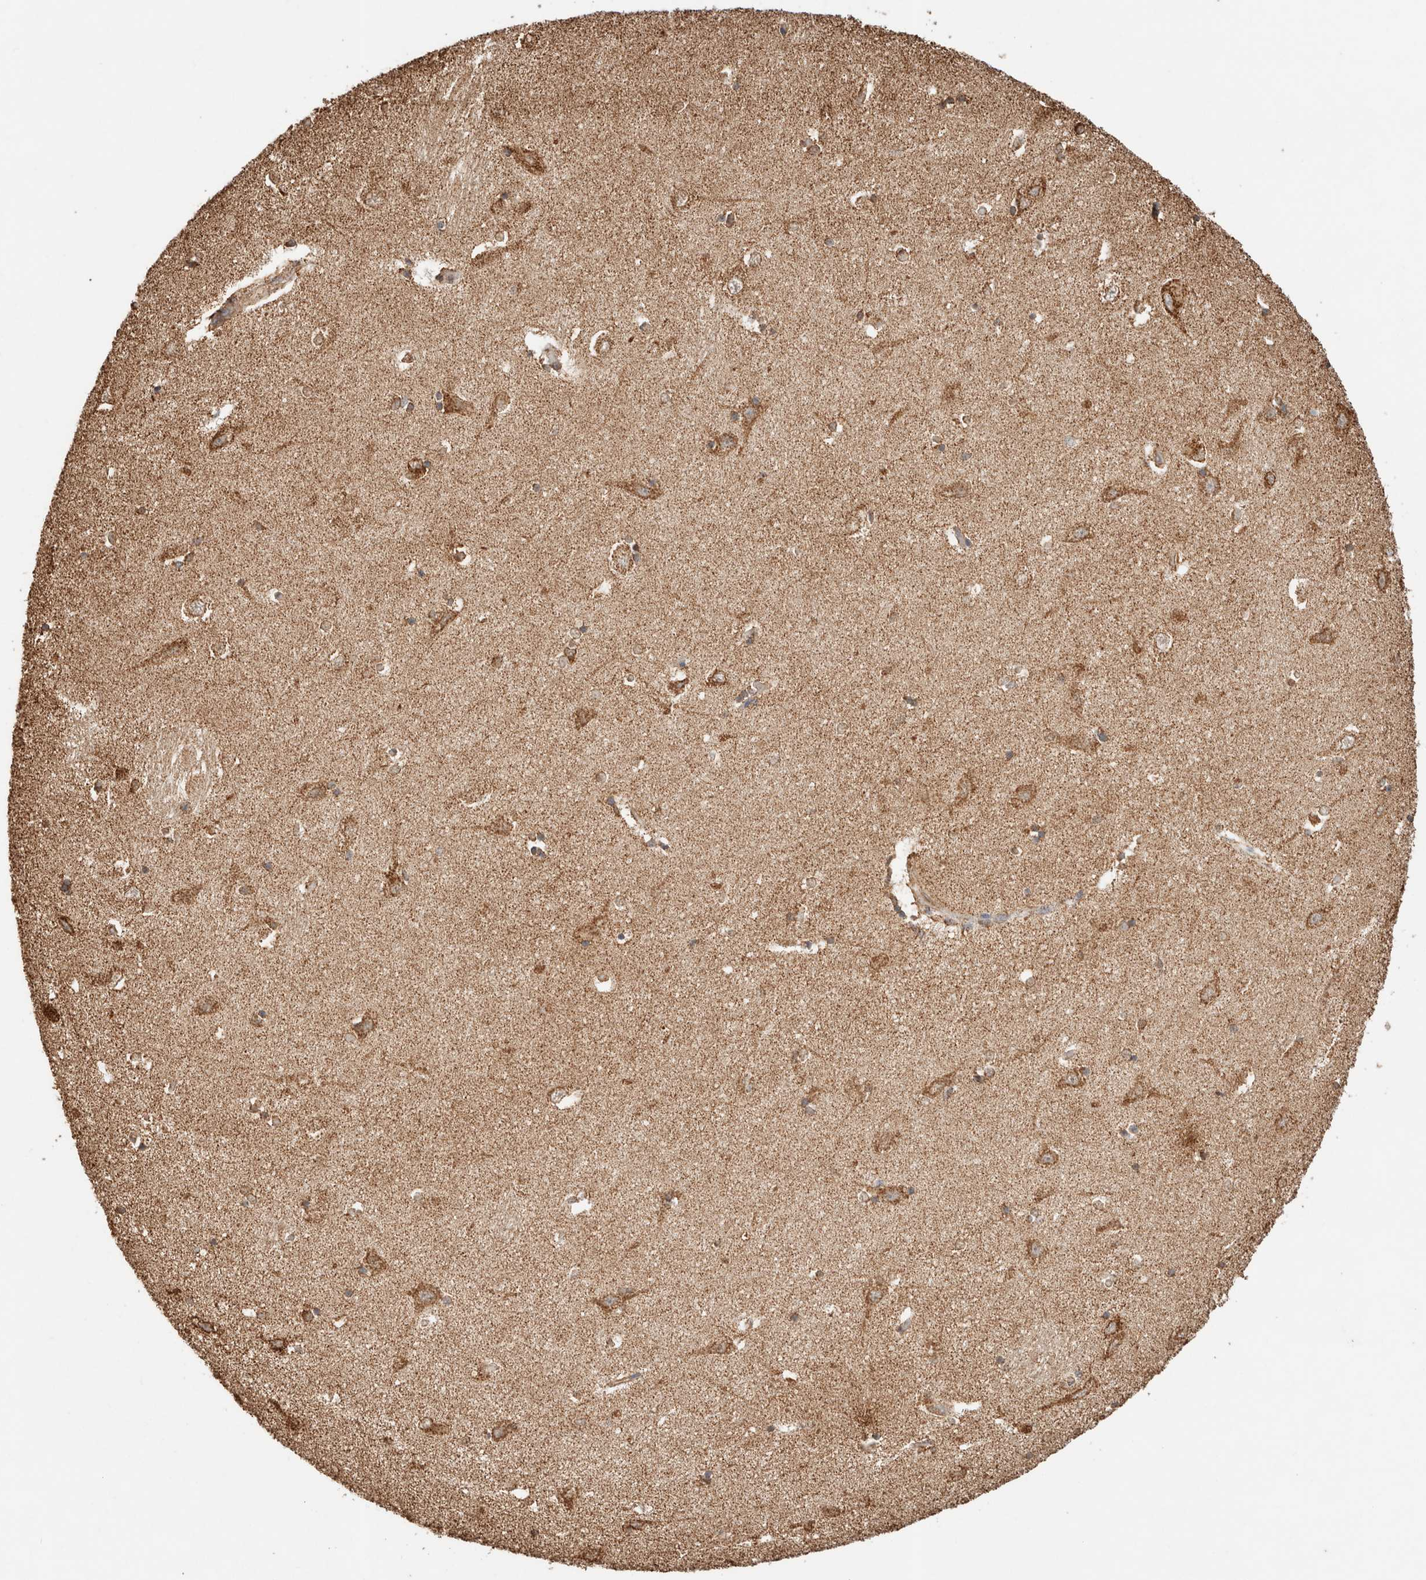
{"staining": {"intensity": "moderate", "quantity": "<25%", "location": "cytoplasmic/membranous"}, "tissue": "hippocampus", "cell_type": "Glial cells", "image_type": "normal", "snomed": [{"axis": "morphology", "description": "Normal tissue, NOS"}, {"axis": "topography", "description": "Hippocampus"}], "caption": "Moderate cytoplasmic/membranous staining for a protein is appreciated in approximately <25% of glial cells of unremarkable hippocampus using immunohistochemistry (IHC).", "gene": "SDC2", "patient": {"sex": "male", "age": 45}}